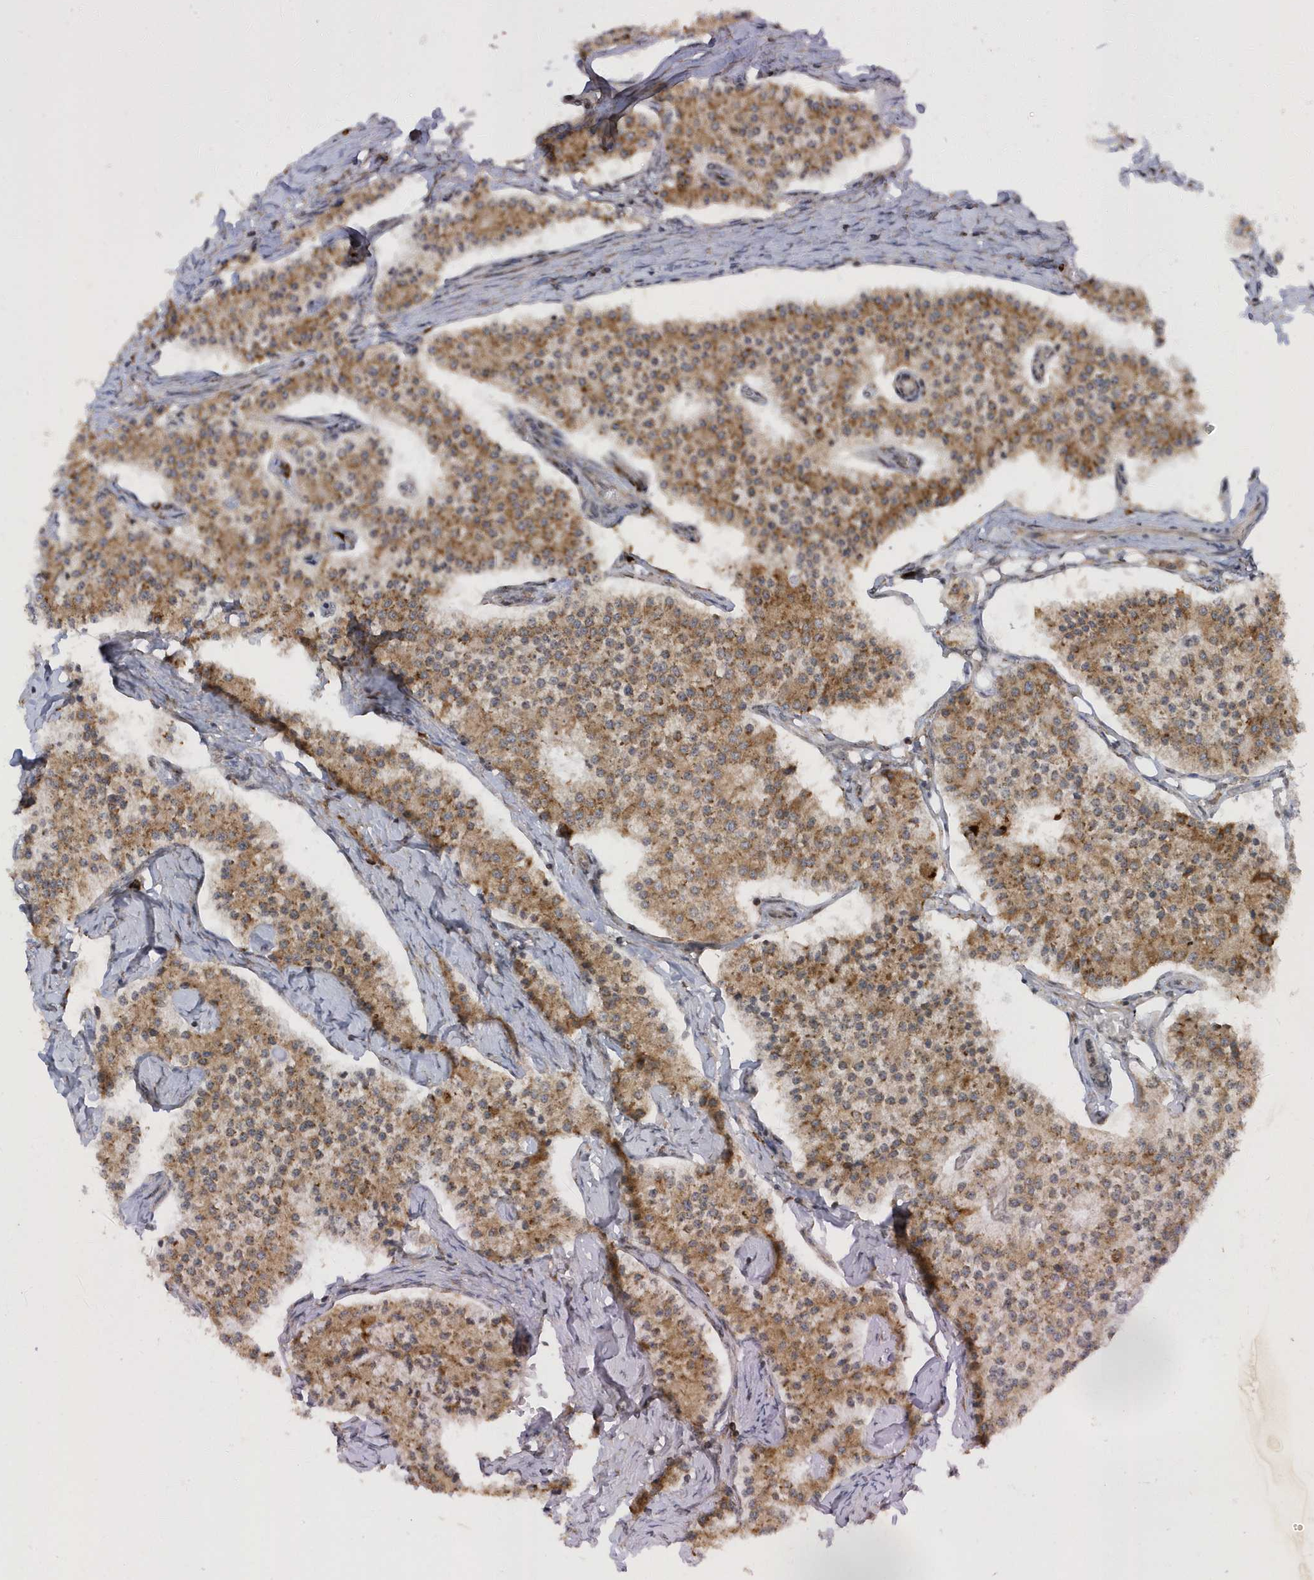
{"staining": {"intensity": "moderate", "quantity": ">75%", "location": "cytoplasmic/membranous"}, "tissue": "carcinoid", "cell_type": "Tumor cells", "image_type": "cancer", "snomed": [{"axis": "morphology", "description": "Carcinoid, malignant, NOS"}, {"axis": "topography", "description": "Colon"}], "caption": "Moderate cytoplasmic/membranous staining for a protein is present in about >75% of tumor cells of carcinoid using IHC.", "gene": "METTL21A", "patient": {"sex": "female", "age": 52}}